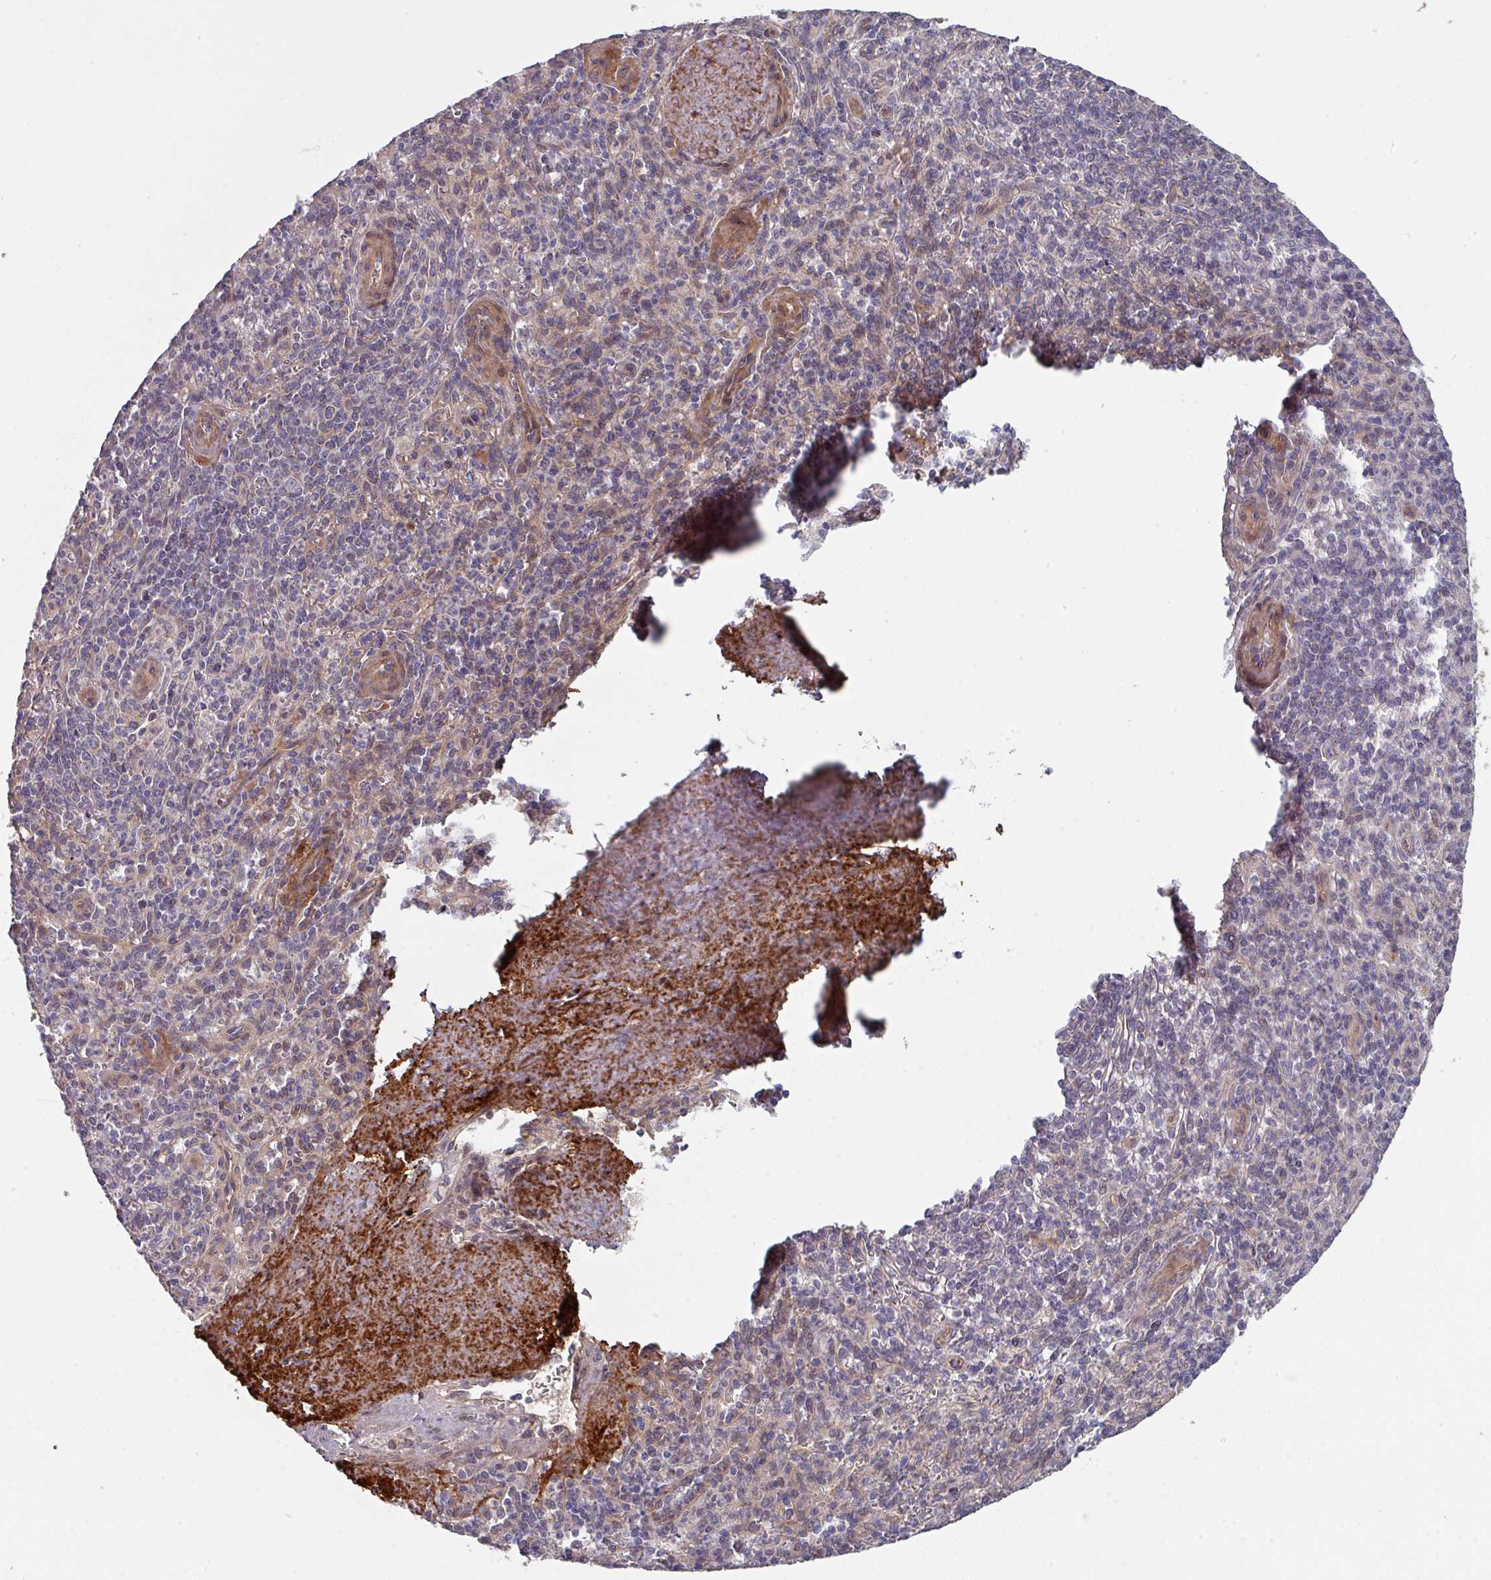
{"staining": {"intensity": "weak", "quantity": "<25%", "location": "cytoplasmic/membranous"}, "tissue": "spleen", "cell_type": "Cells in red pulp", "image_type": "normal", "snomed": [{"axis": "morphology", "description": "Normal tissue, NOS"}, {"axis": "topography", "description": "Spleen"}], "caption": "Immunohistochemistry (IHC) micrograph of unremarkable spleen stained for a protein (brown), which exhibits no positivity in cells in red pulp.", "gene": "DCAF12L1", "patient": {"sex": "female", "age": 70}}